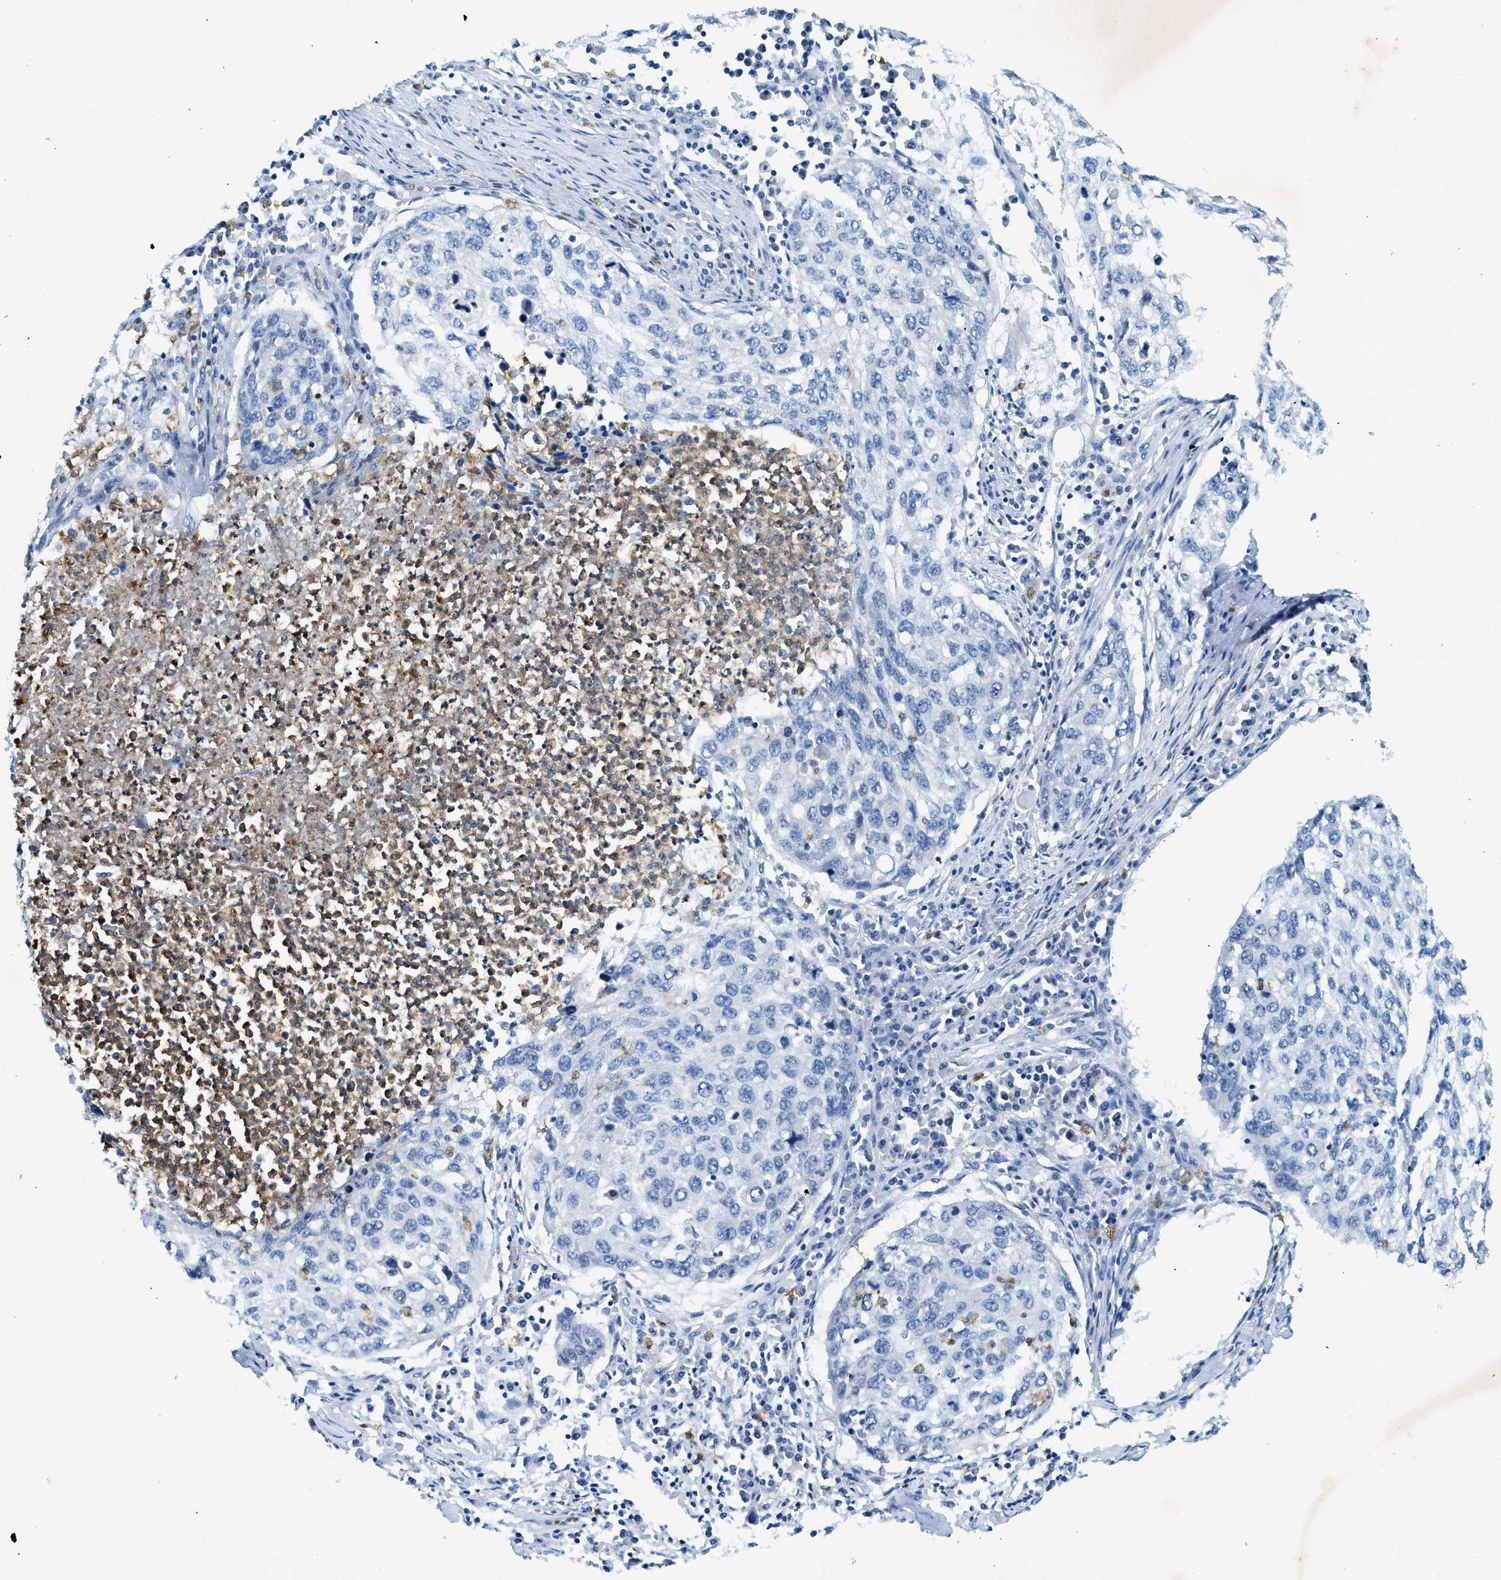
{"staining": {"intensity": "negative", "quantity": "none", "location": "none"}, "tissue": "lung cancer", "cell_type": "Tumor cells", "image_type": "cancer", "snomed": [{"axis": "morphology", "description": "Squamous cell carcinoma, NOS"}, {"axis": "topography", "description": "Lung"}], "caption": "The micrograph reveals no staining of tumor cells in squamous cell carcinoma (lung).", "gene": "ZDHHC13", "patient": {"sex": "female", "age": 63}}